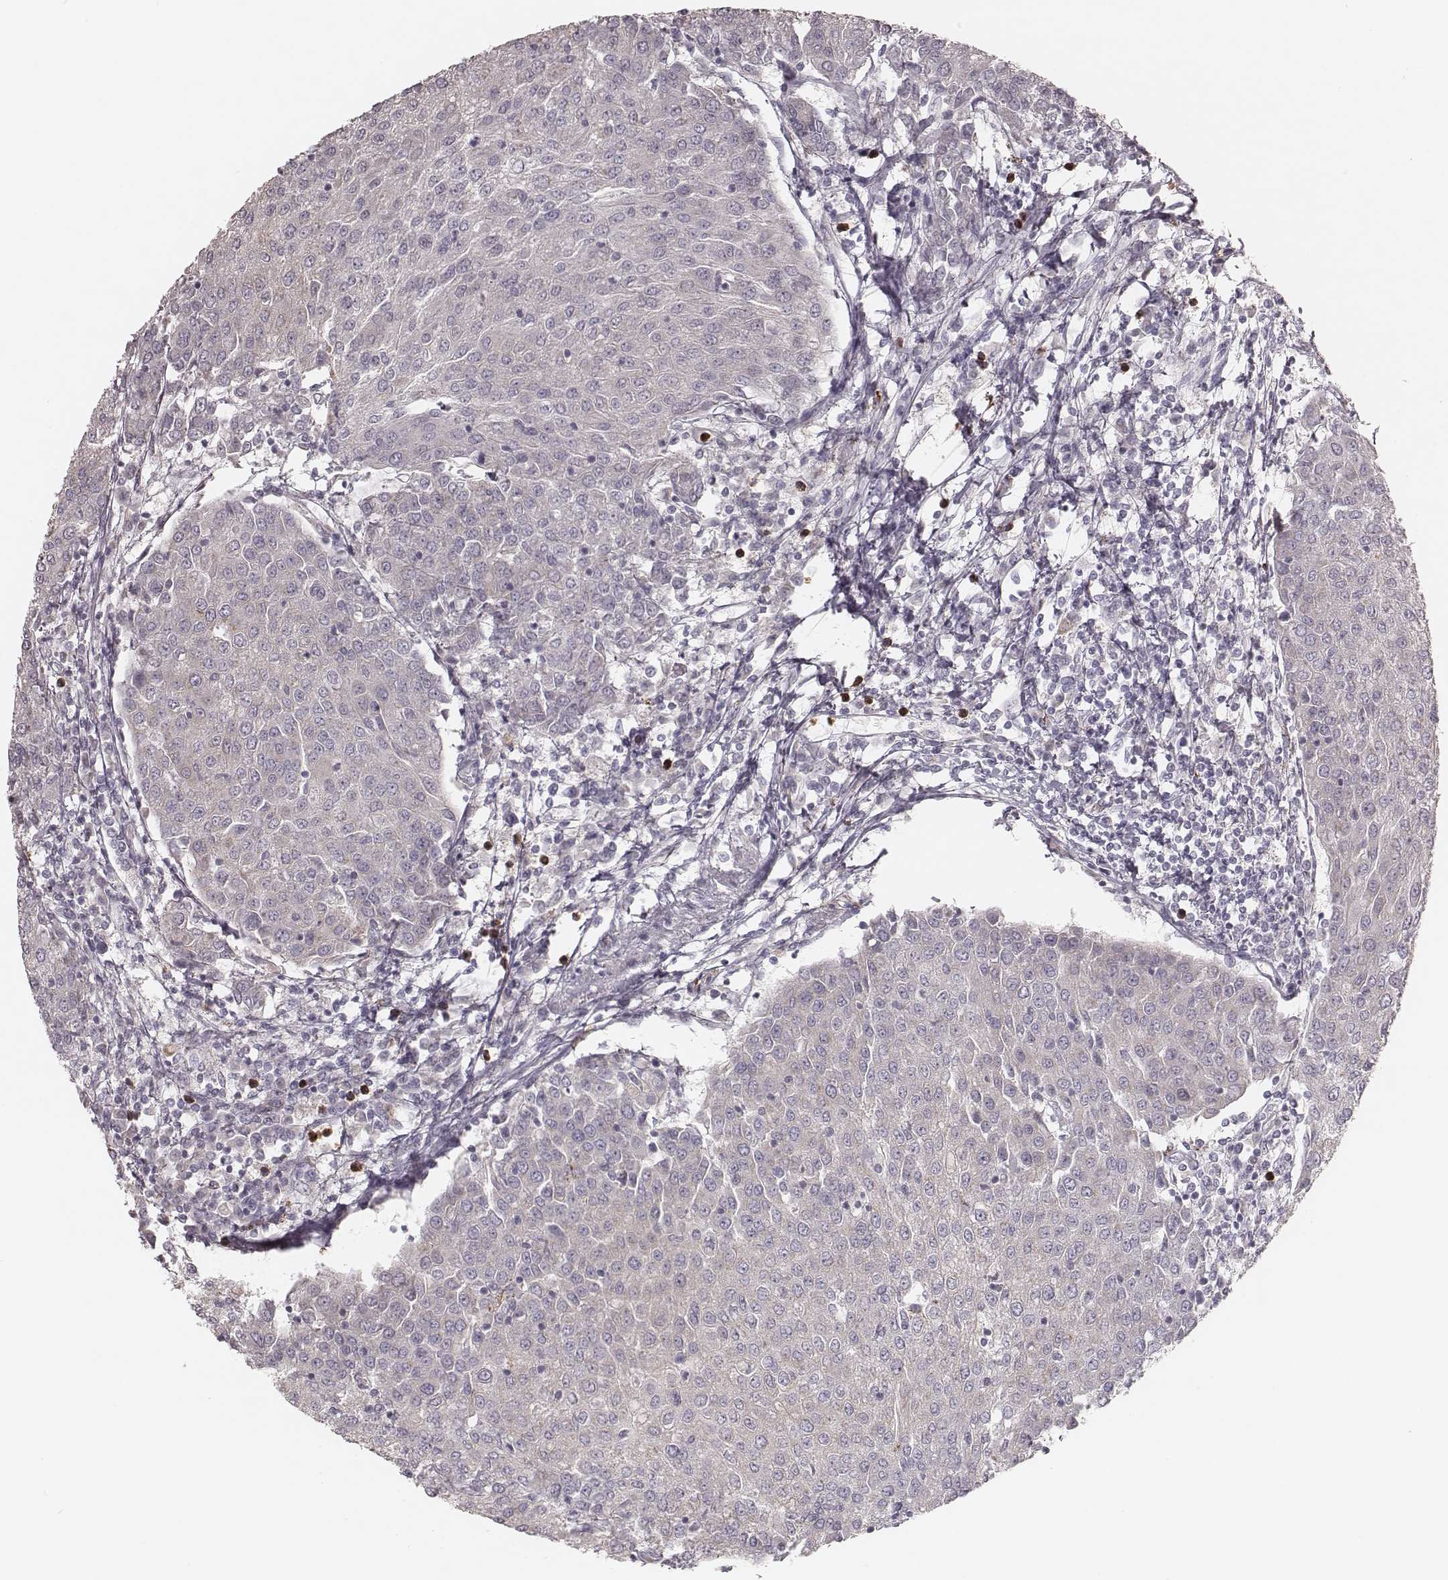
{"staining": {"intensity": "negative", "quantity": "none", "location": "none"}, "tissue": "urothelial cancer", "cell_type": "Tumor cells", "image_type": "cancer", "snomed": [{"axis": "morphology", "description": "Urothelial carcinoma, High grade"}, {"axis": "topography", "description": "Urinary bladder"}], "caption": "IHC histopathology image of neoplastic tissue: human urothelial cancer stained with DAB (3,3'-diaminobenzidine) reveals no significant protein staining in tumor cells.", "gene": "ABCA7", "patient": {"sex": "female", "age": 85}}